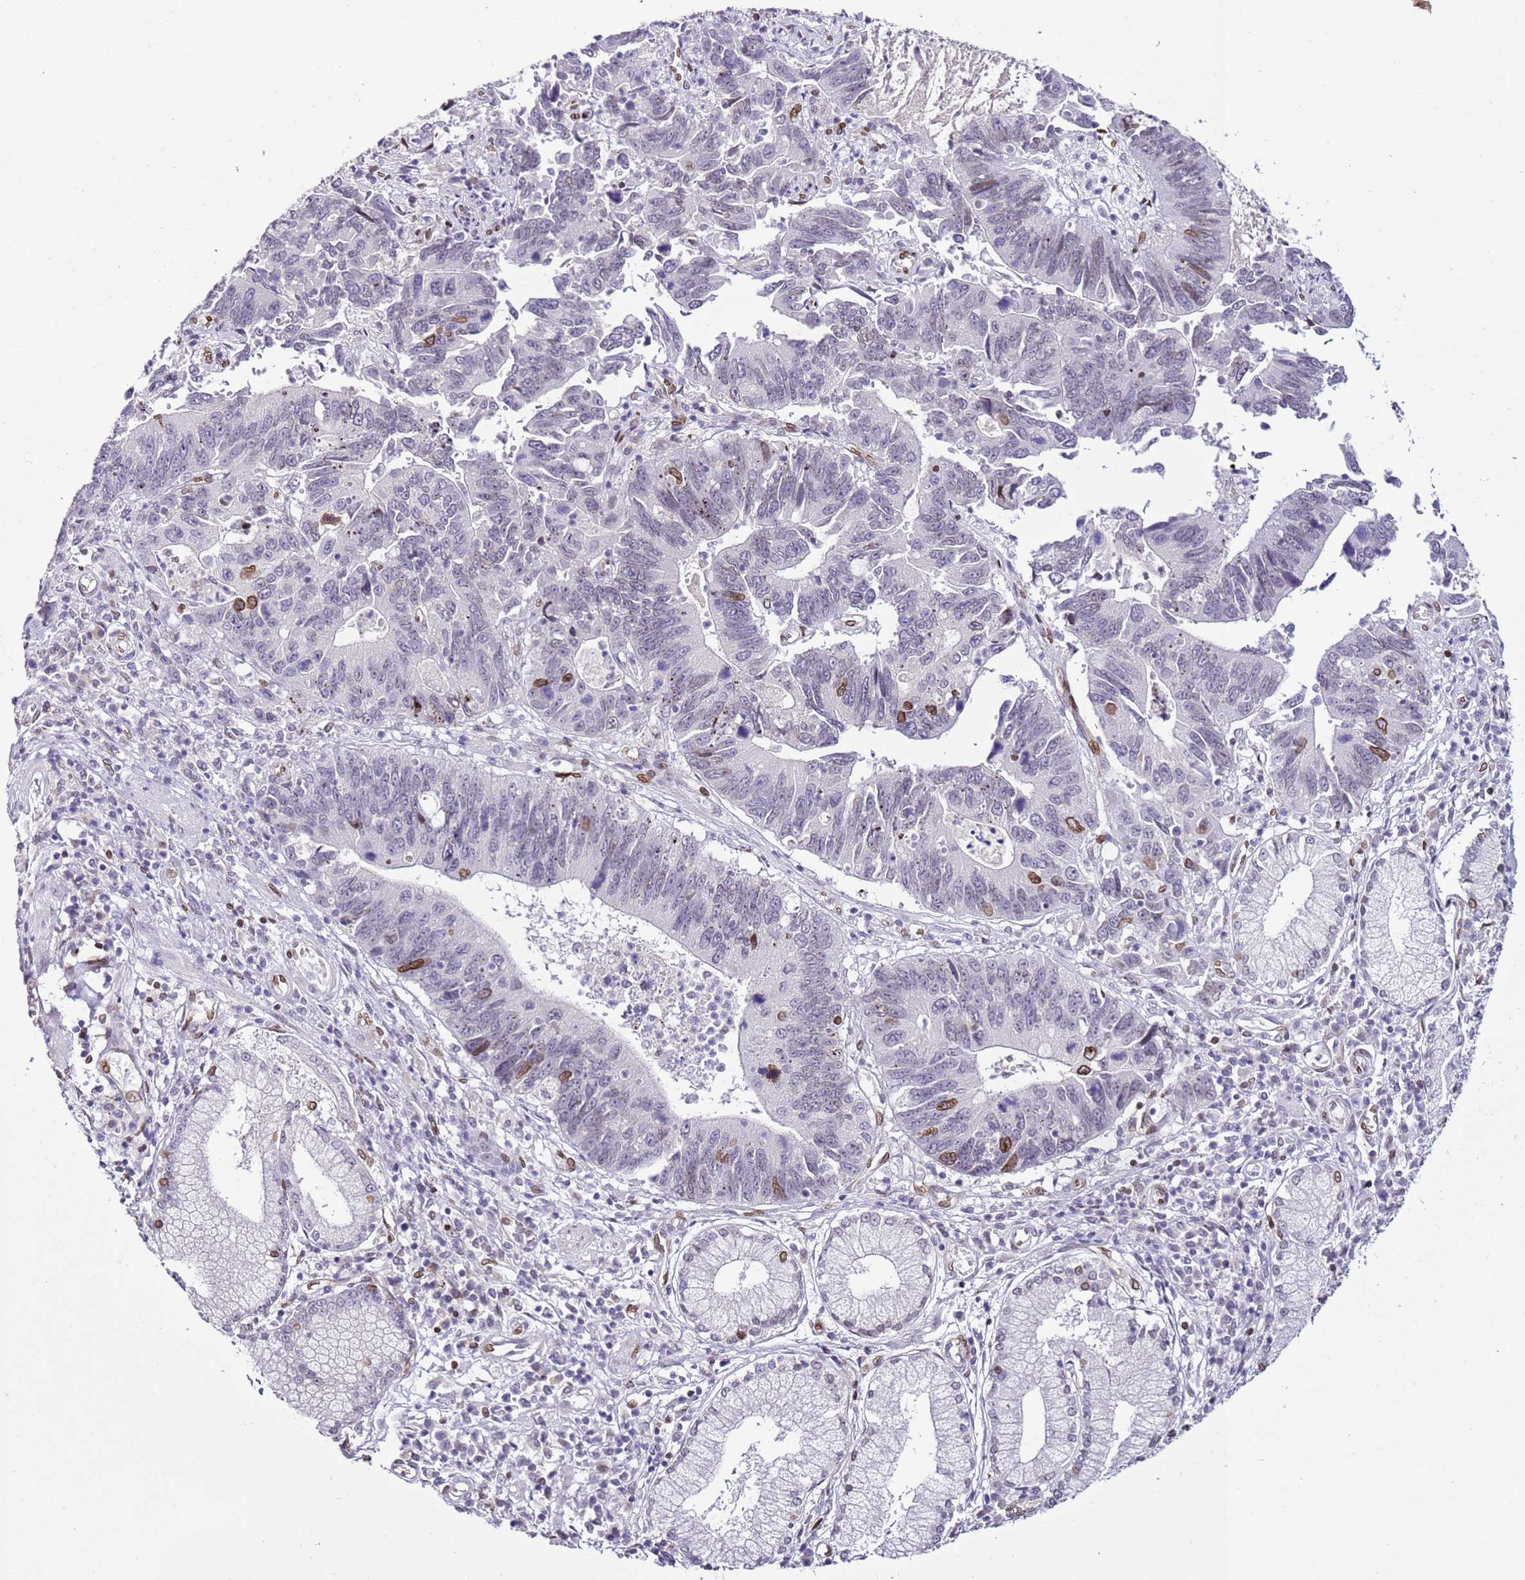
{"staining": {"intensity": "moderate", "quantity": "<25%", "location": "cytoplasmic/membranous,nuclear"}, "tissue": "stomach cancer", "cell_type": "Tumor cells", "image_type": "cancer", "snomed": [{"axis": "morphology", "description": "Adenocarcinoma, NOS"}, {"axis": "topography", "description": "Stomach"}], "caption": "High-power microscopy captured an IHC image of adenocarcinoma (stomach), revealing moderate cytoplasmic/membranous and nuclear positivity in approximately <25% of tumor cells.", "gene": "POU6F1", "patient": {"sex": "male", "age": 59}}